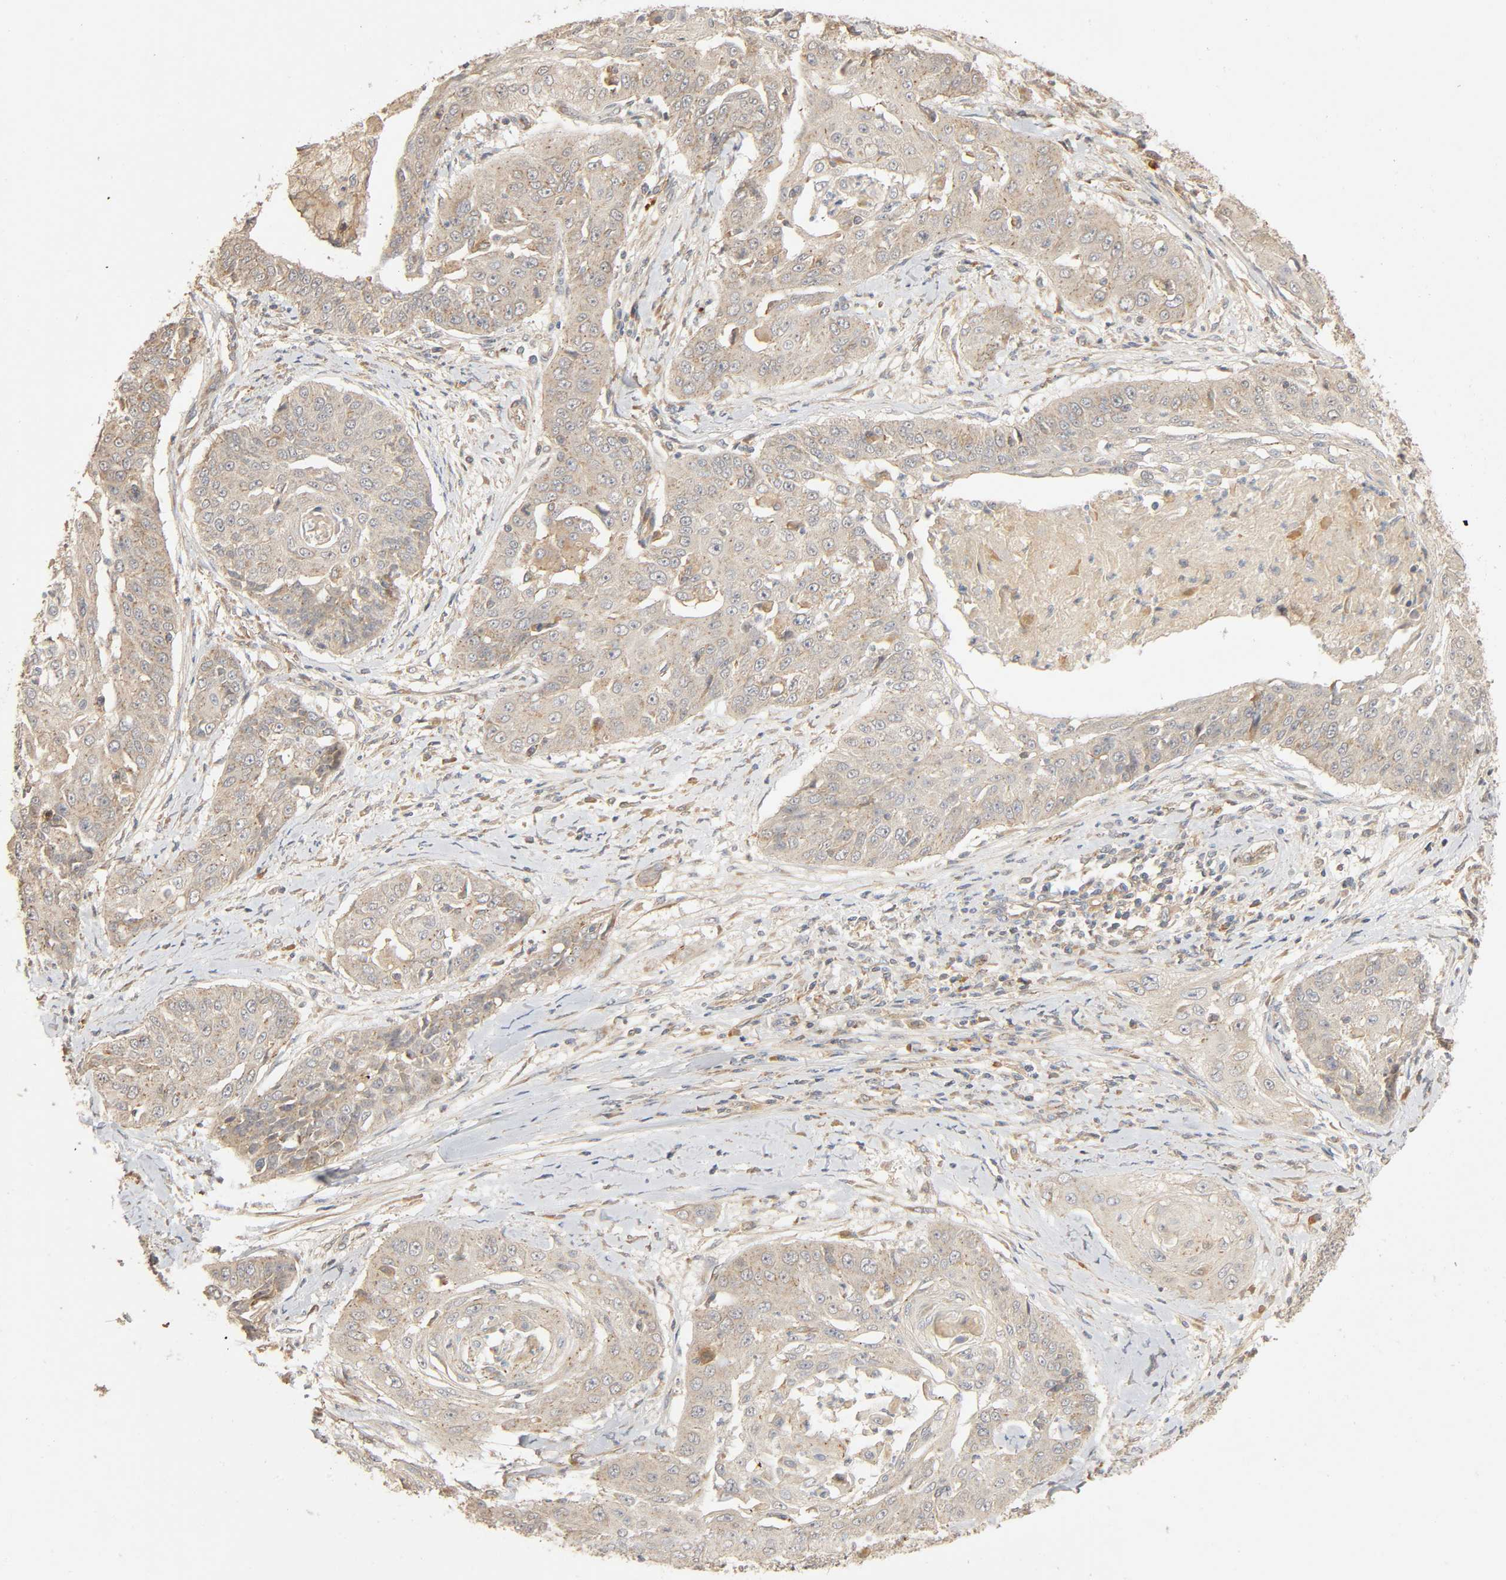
{"staining": {"intensity": "weak", "quantity": ">75%", "location": "cytoplasmic/membranous"}, "tissue": "cervical cancer", "cell_type": "Tumor cells", "image_type": "cancer", "snomed": [{"axis": "morphology", "description": "Squamous cell carcinoma, NOS"}, {"axis": "topography", "description": "Cervix"}], "caption": "Cervical squamous cell carcinoma was stained to show a protein in brown. There is low levels of weak cytoplasmic/membranous positivity in approximately >75% of tumor cells.", "gene": "SGSM1", "patient": {"sex": "female", "age": 64}}